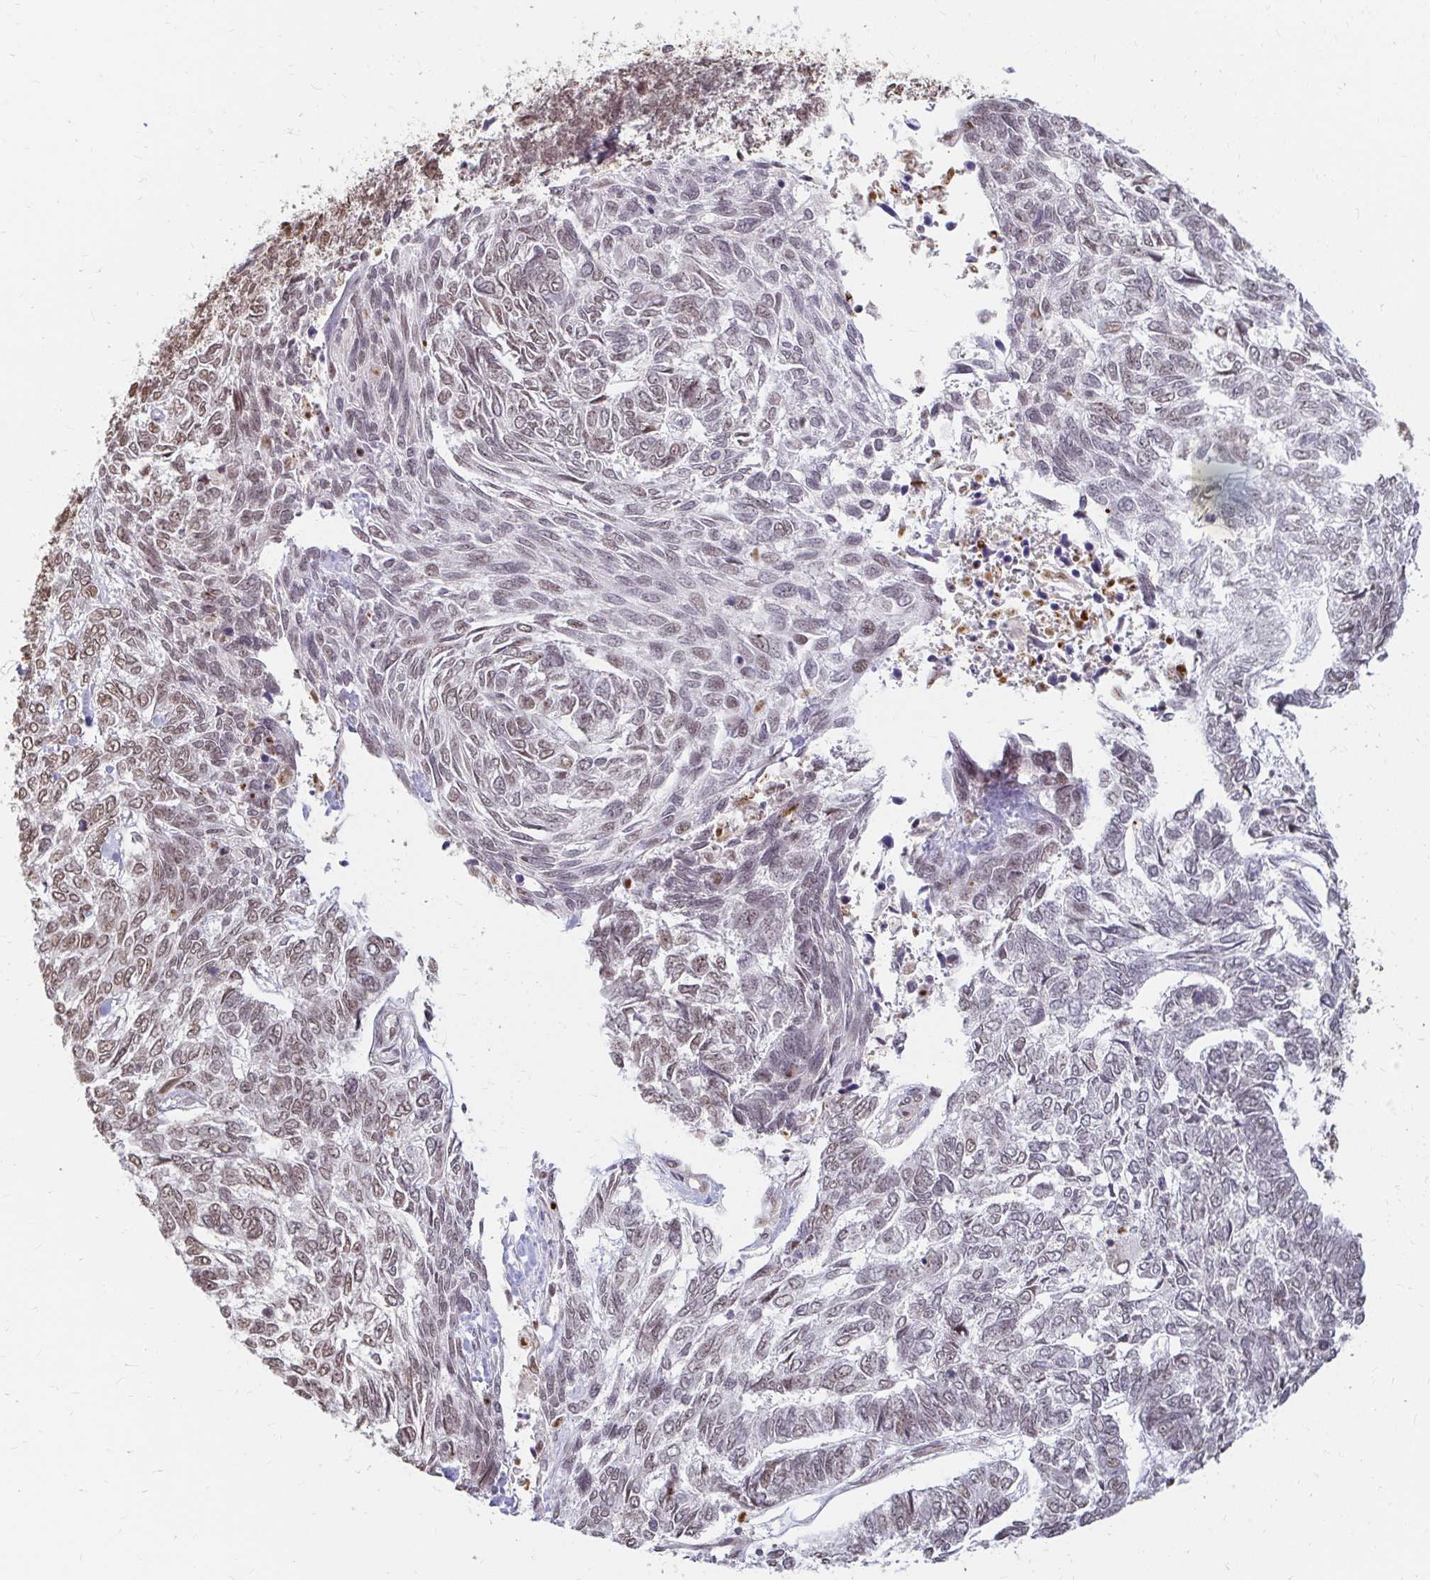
{"staining": {"intensity": "weak", "quantity": "25%-75%", "location": "nuclear"}, "tissue": "skin cancer", "cell_type": "Tumor cells", "image_type": "cancer", "snomed": [{"axis": "morphology", "description": "Basal cell carcinoma"}, {"axis": "topography", "description": "Skin"}], "caption": "This photomicrograph exhibits skin cancer (basal cell carcinoma) stained with IHC to label a protein in brown. The nuclear of tumor cells show weak positivity for the protein. Nuclei are counter-stained blue.", "gene": "HNRNPU", "patient": {"sex": "female", "age": 65}}